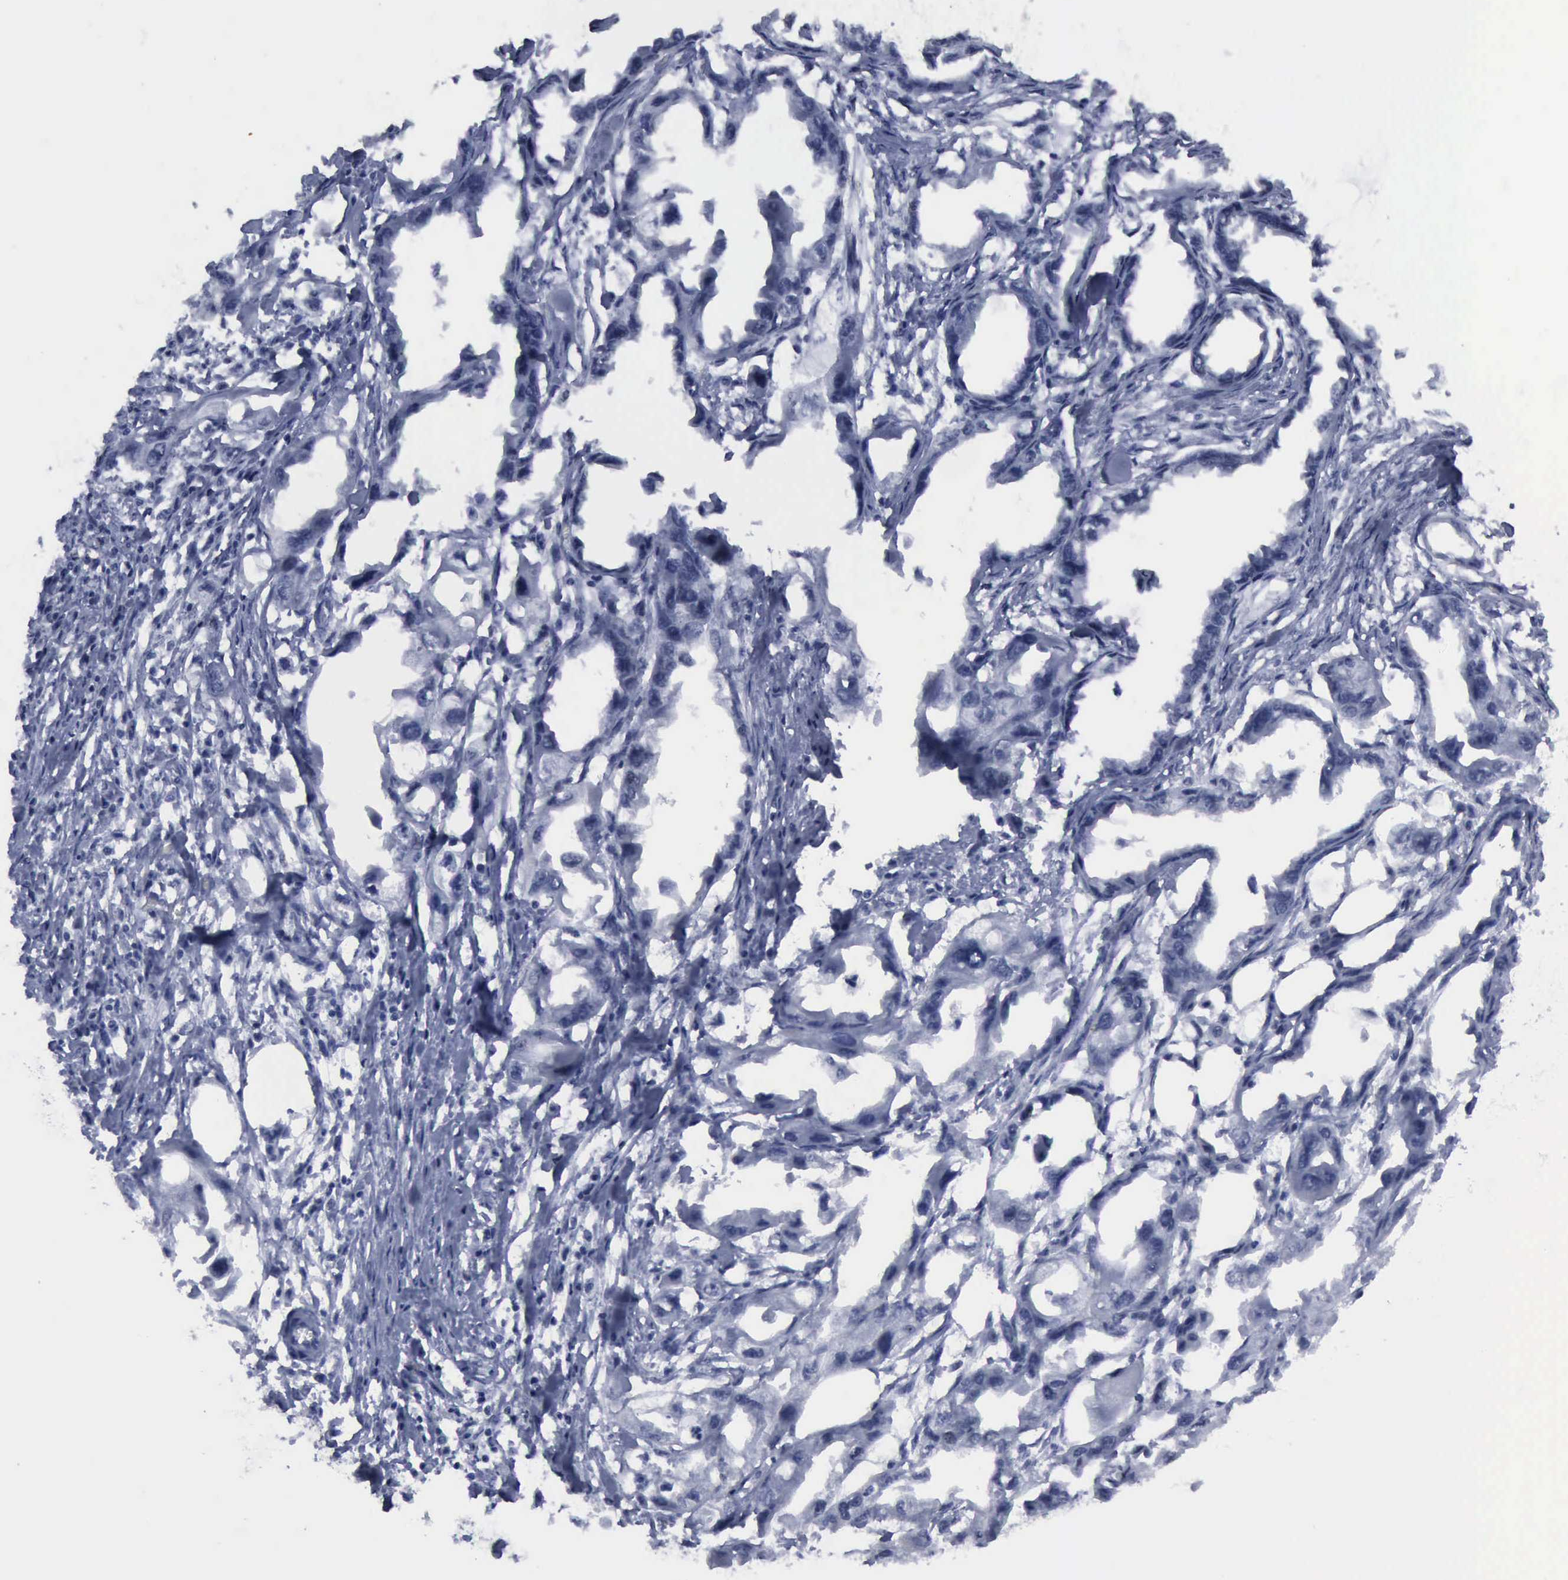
{"staining": {"intensity": "negative", "quantity": "none", "location": "none"}, "tissue": "endometrial cancer", "cell_type": "Tumor cells", "image_type": "cancer", "snomed": [{"axis": "morphology", "description": "Adenocarcinoma, NOS"}, {"axis": "topography", "description": "Endometrium"}], "caption": "Adenocarcinoma (endometrial) stained for a protein using immunohistochemistry (IHC) reveals no positivity tumor cells.", "gene": "BRD1", "patient": {"sex": "female", "age": 67}}